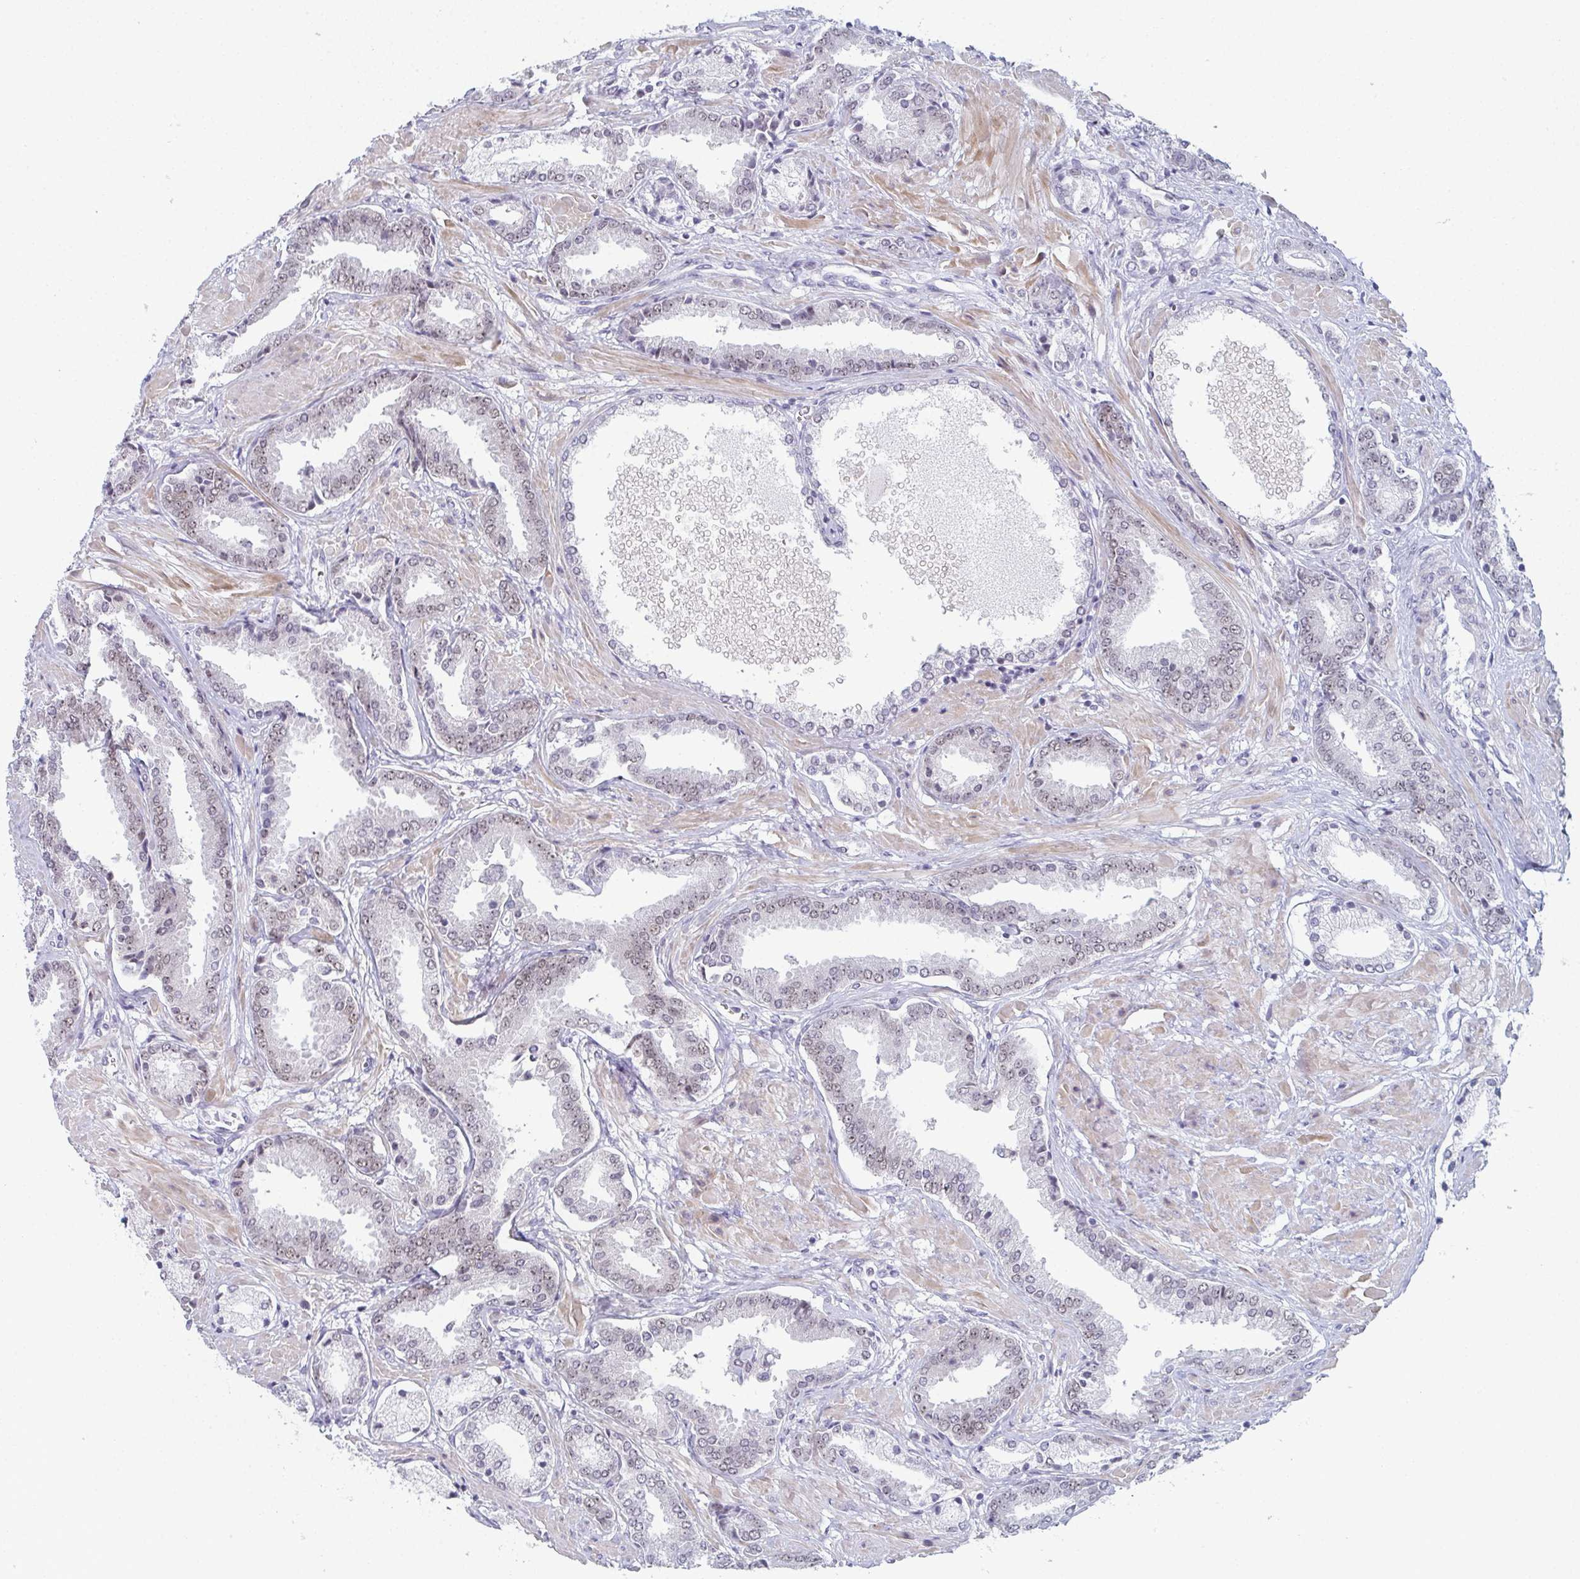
{"staining": {"intensity": "moderate", "quantity": "25%-75%", "location": "nuclear"}, "tissue": "prostate cancer", "cell_type": "Tumor cells", "image_type": "cancer", "snomed": [{"axis": "morphology", "description": "Adenocarcinoma, High grade"}, {"axis": "topography", "description": "Prostate"}], "caption": "About 25%-75% of tumor cells in high-grade adenocarcinoma (prostate) reveal moderate nuclear protein positivity as visualized by brown immunohistochemical staining.", "gene": "PYCR3", "patient": {"sex": "male", "age": 56}}